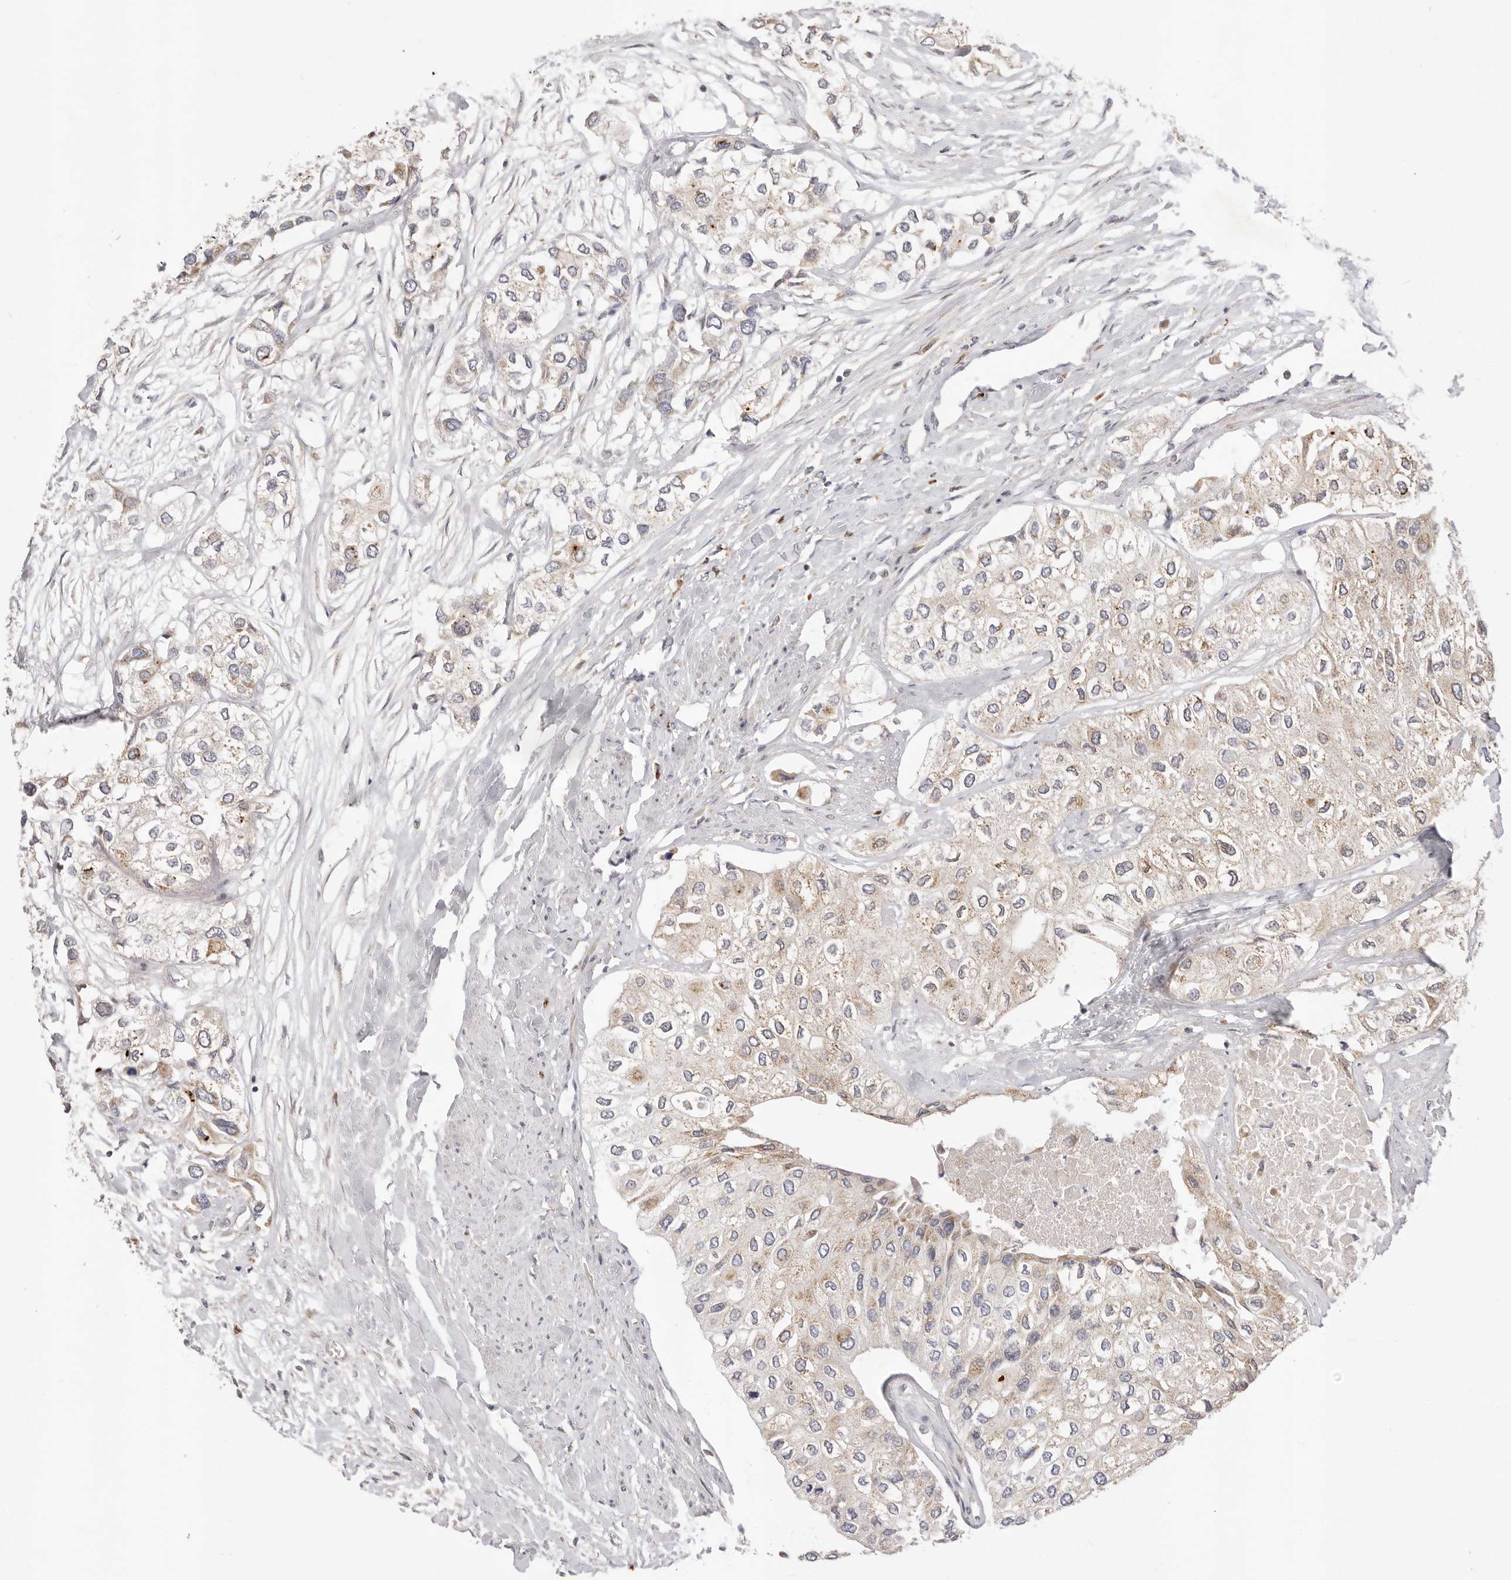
{"staining": {"intensity": "weak", "quantity": "<25%", "location": "cytoplasmic/membranous"}, "tissue": "urothelial cancer", "cell_type": "Tumor cells", "image_type": "cancer", "snomed": [{"axis": "morphology", "description": "Urothelial carcinoma, High grade"}, {"axis": "topography", "description": "Urinary bladder"}], "caption": "This is an immunohistochemistry histopathology image of urothelial cancer. There is no positivity in tumor cells.", "gene": "USH1C", "patient": {"sex": "male", "age": 64}}